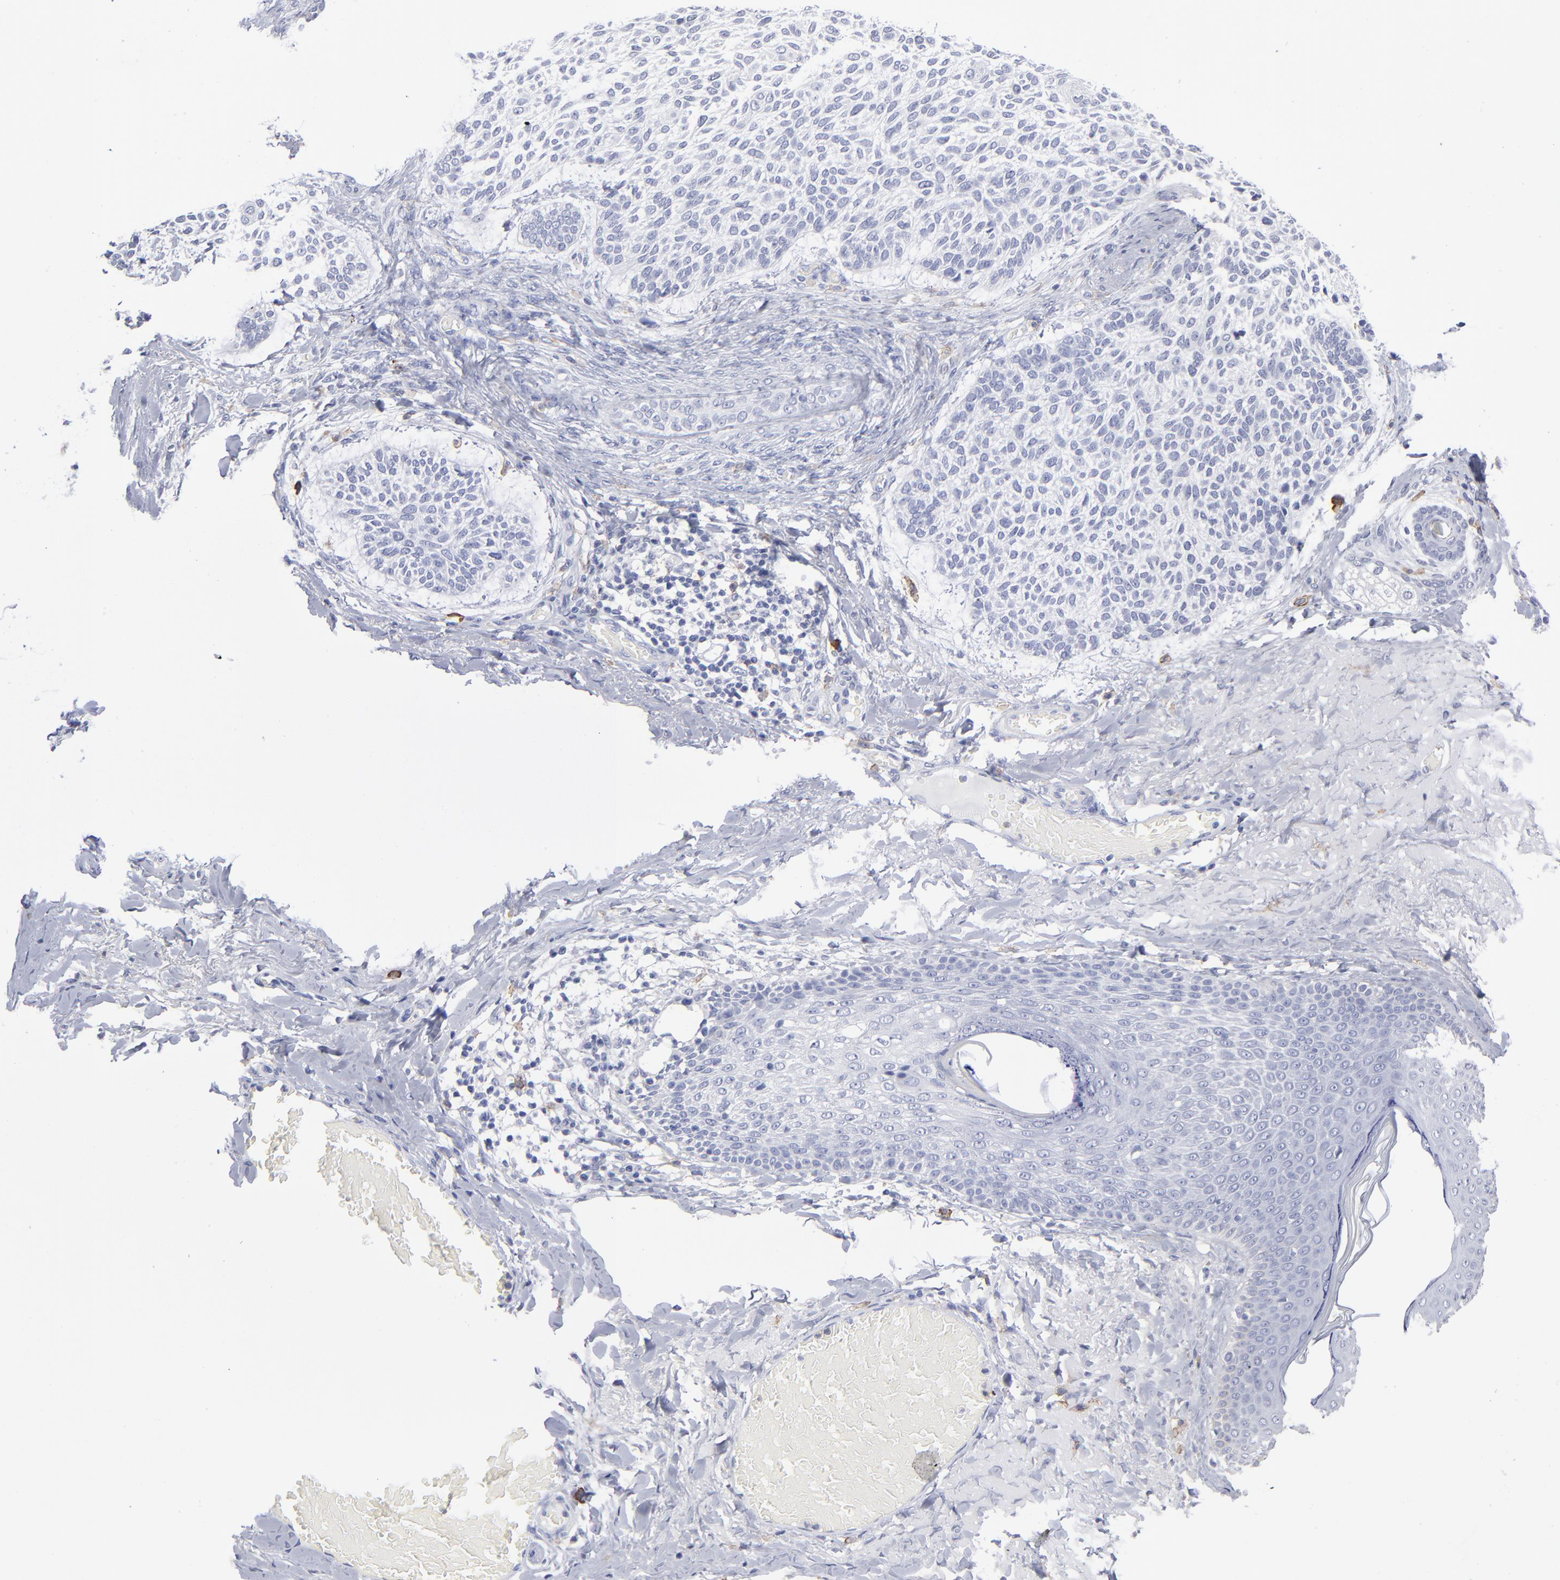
{"staining": {"intensity": "negative", "quantity": "none", "location": "none"}, "tissue": "skin cancer", "cell_type": "Tumor cells", "image_type": "cancer", "snomed": [{"axis": "morphology", "description": "Normal tissue, NOS"}, {"axis": "morphology", "description": "Basal cell carcinoma"}, {"axis": "topography", "description": "Skin"}], "caption": "Immunohistochemical staining of skin basal cell carcinoma exhibits no significant staining in tumor cells.", "gene": "LAT2", "patient": {"sex": "female", "age": 70}}